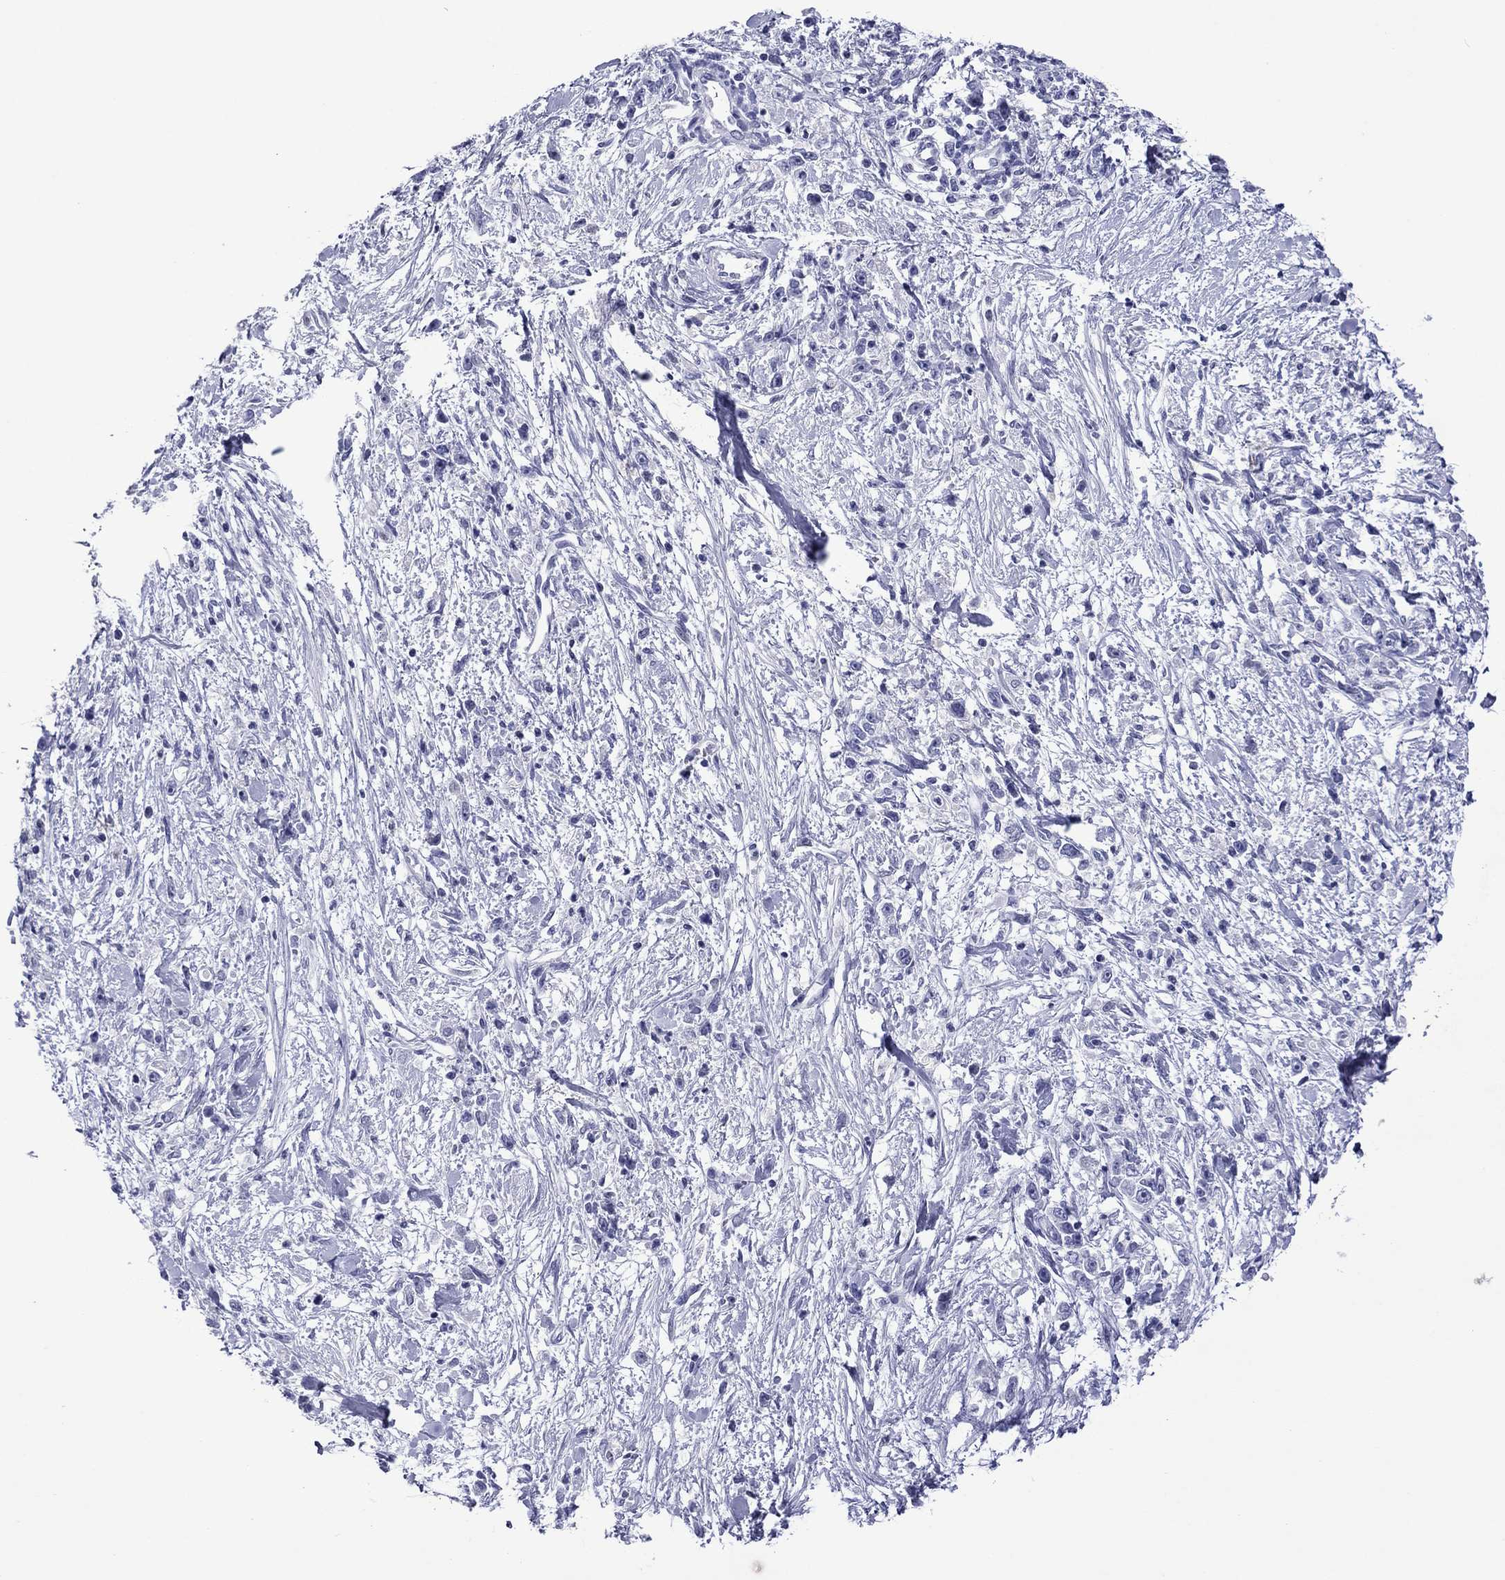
{"staining": {"intensity": "negative", "quantity": "none", "location": "none"}, "tissue": "stomach cancer", "cell_type": "Tumor cells", "image_type": "cancer", "snomed": [{"axis": "morphology", "description": "Adenocarcinoma, NOS"}, {"axis": "topography", "description": "Stomach"}], "caption": "Immunohistochemistry image of human stomach cancer (adenocarcinoma) stained for a protein (brown), which shows no staining in tumor cells.", "gene": "PIWIL1", "patient": {"sex": "female", "age": 59}}